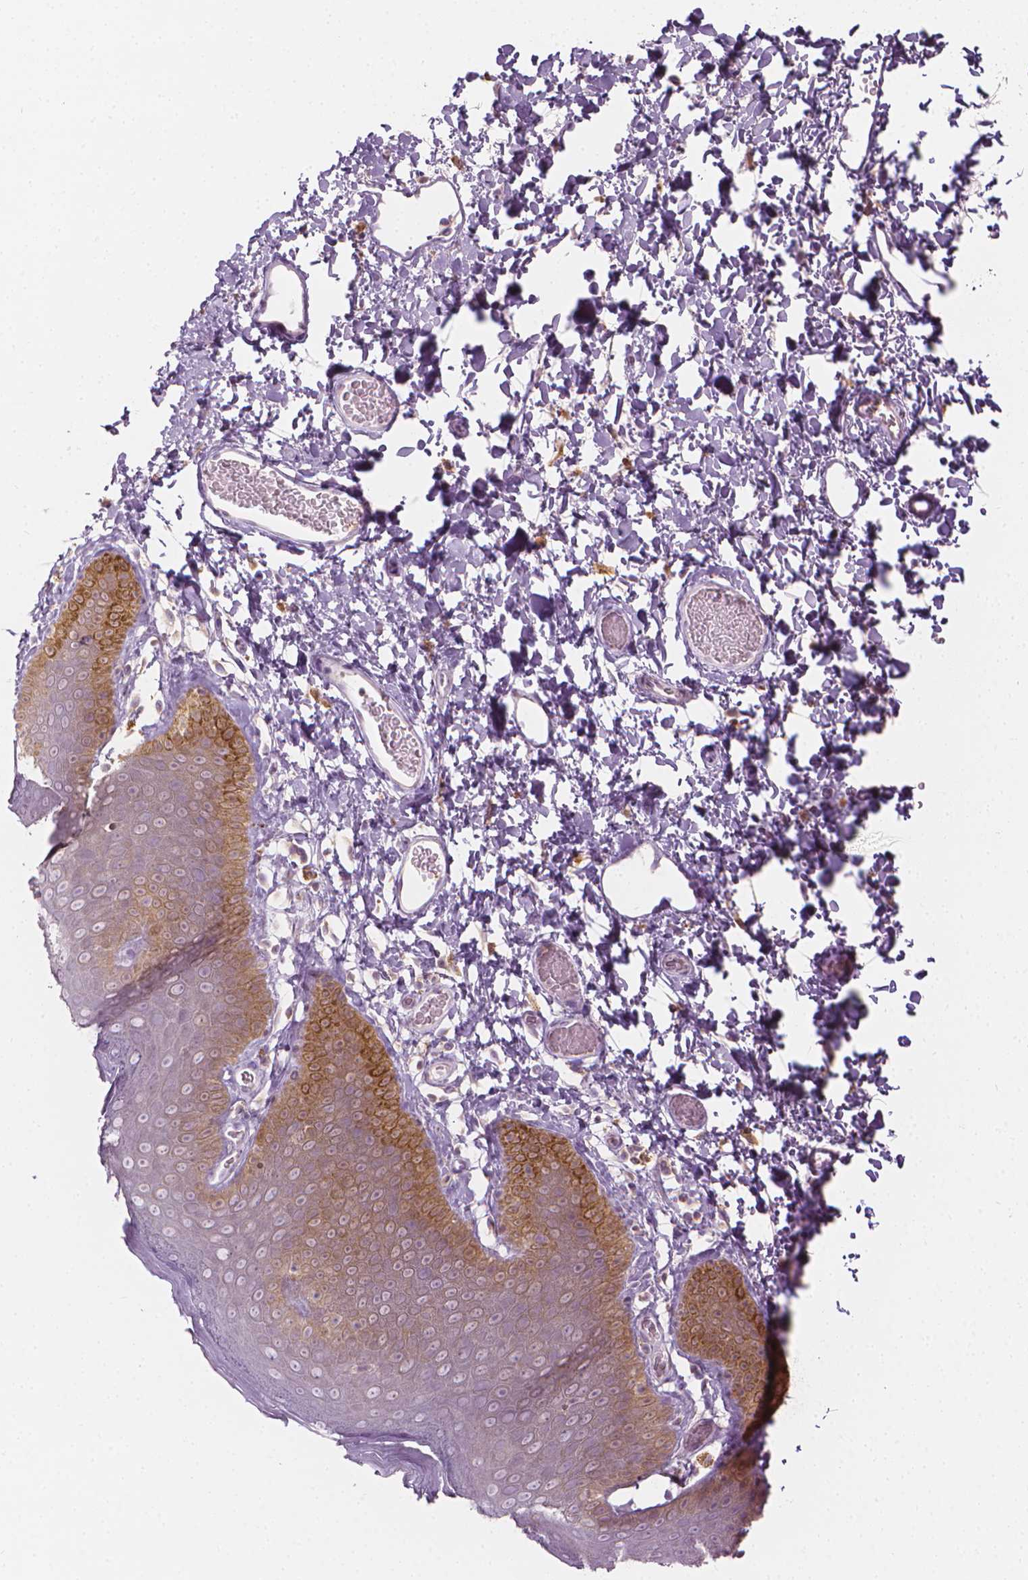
{"staining": {"intensity": "moderate", "quantity": "25%-75%", "location": "cytoplasmic/membranous"}, "tissue": "skin", "cell_type": "Epidermal cells", "image_type": "normal", "snomed": [{"axis": "morphology", "description": "Normal tissue, NOS"}, {"axis": "topography", "description": "Anal"}], "caption": "Immunohistochemistry of normal skin displays medium levels of moderate cytoplasmic/membranous positivity in about 25%-75% of epidermal cells.", "gene": "SHMT1", "patient": {"sex": "male", "age": 53}}